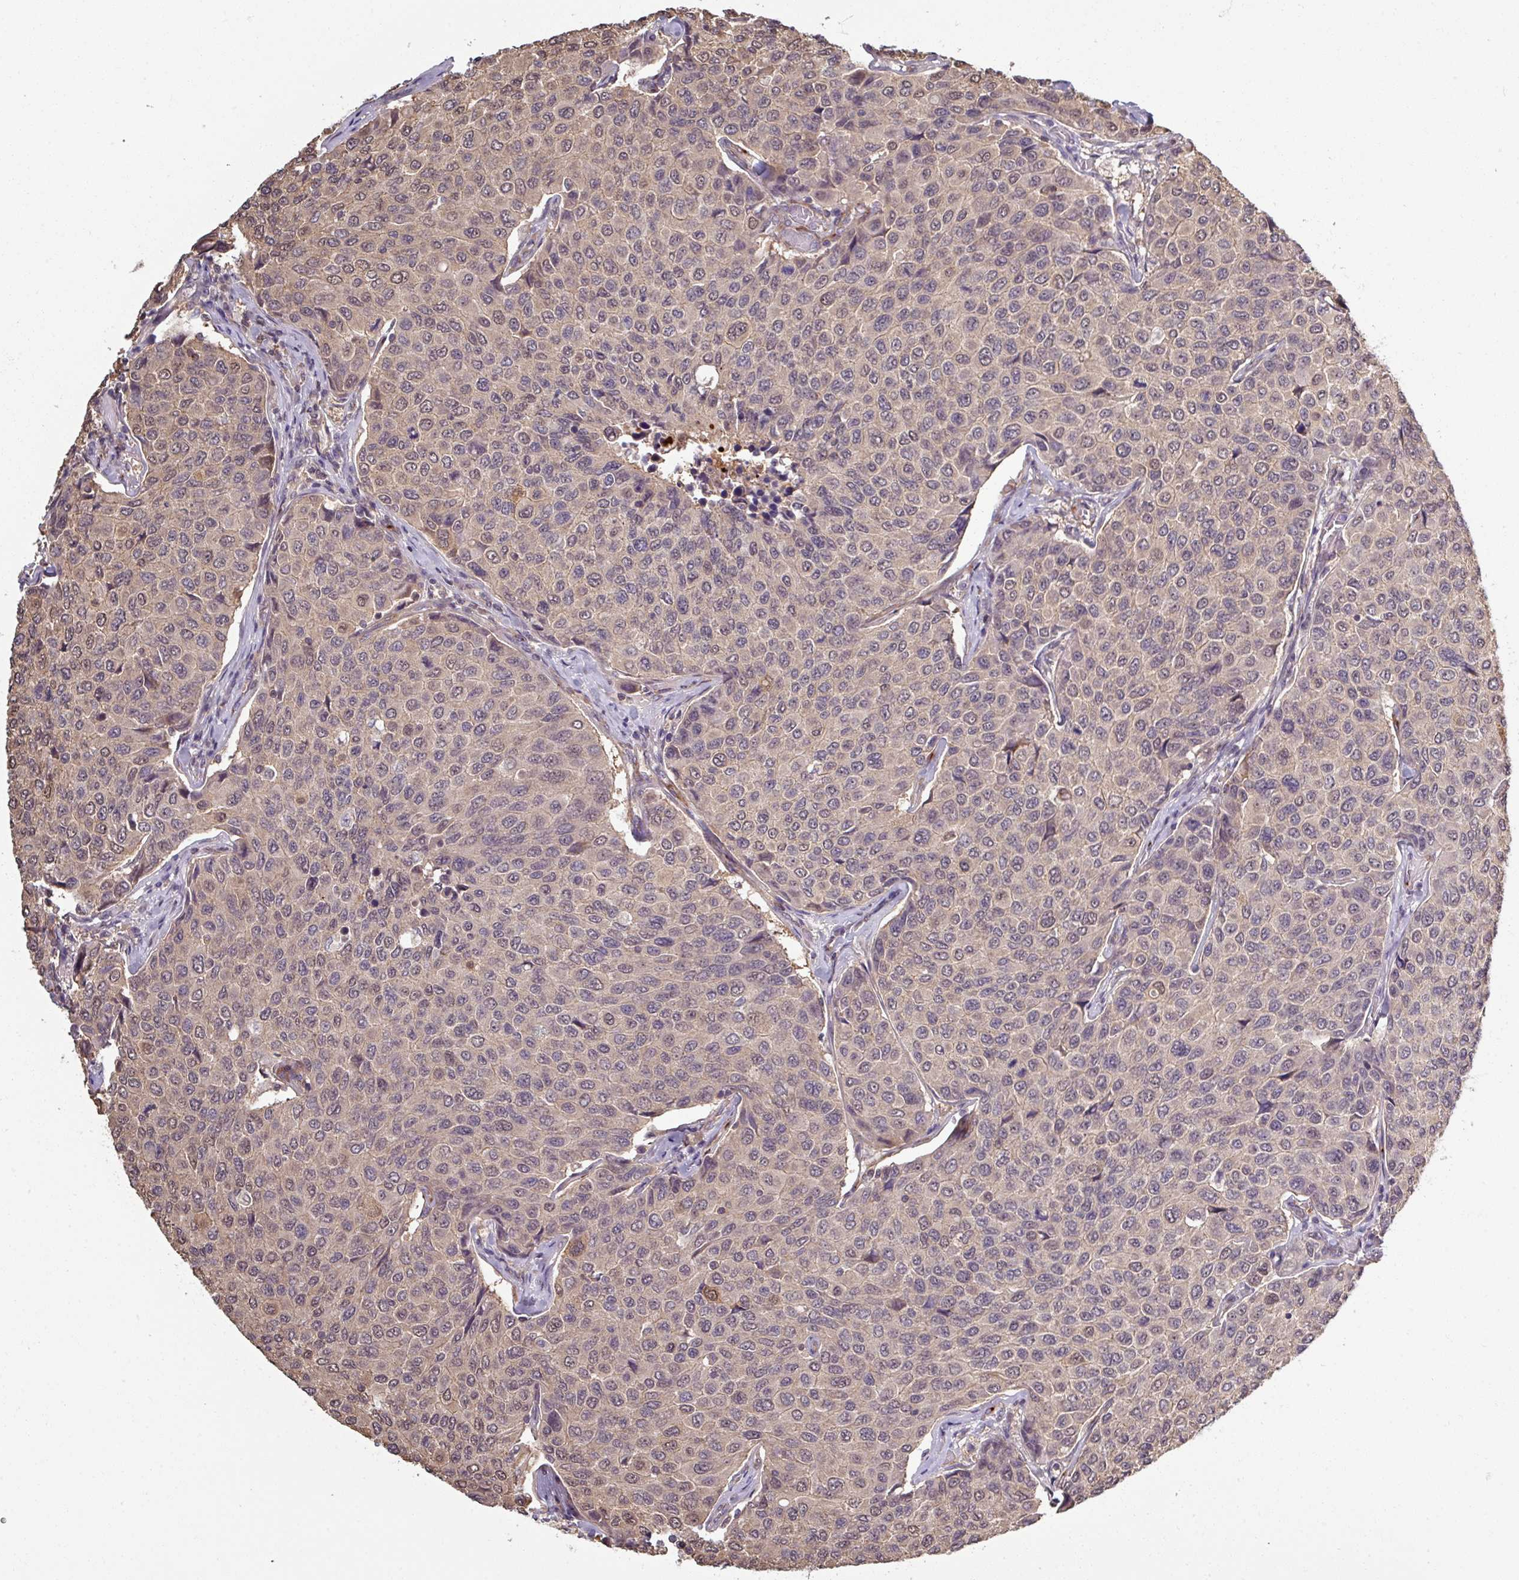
{"staining": {"intensity": "negative", "quantity": "none", "location": "none"}, "tissue": "breast cancer", "cell_type": "Tumor cells", "image_type": "cancer", "snomed": [{"axis": "morphology", "description": "Duct carcinoma"}, {"axis": "topography", "description": "Breast"}], "caption": "Immunohistochemical staining of human intraductal carcinoma (breast) exhibits no significant positivity in tumor cells.", "gene": "TUSC3", "patient": {"sex": "female", "age": 55}}